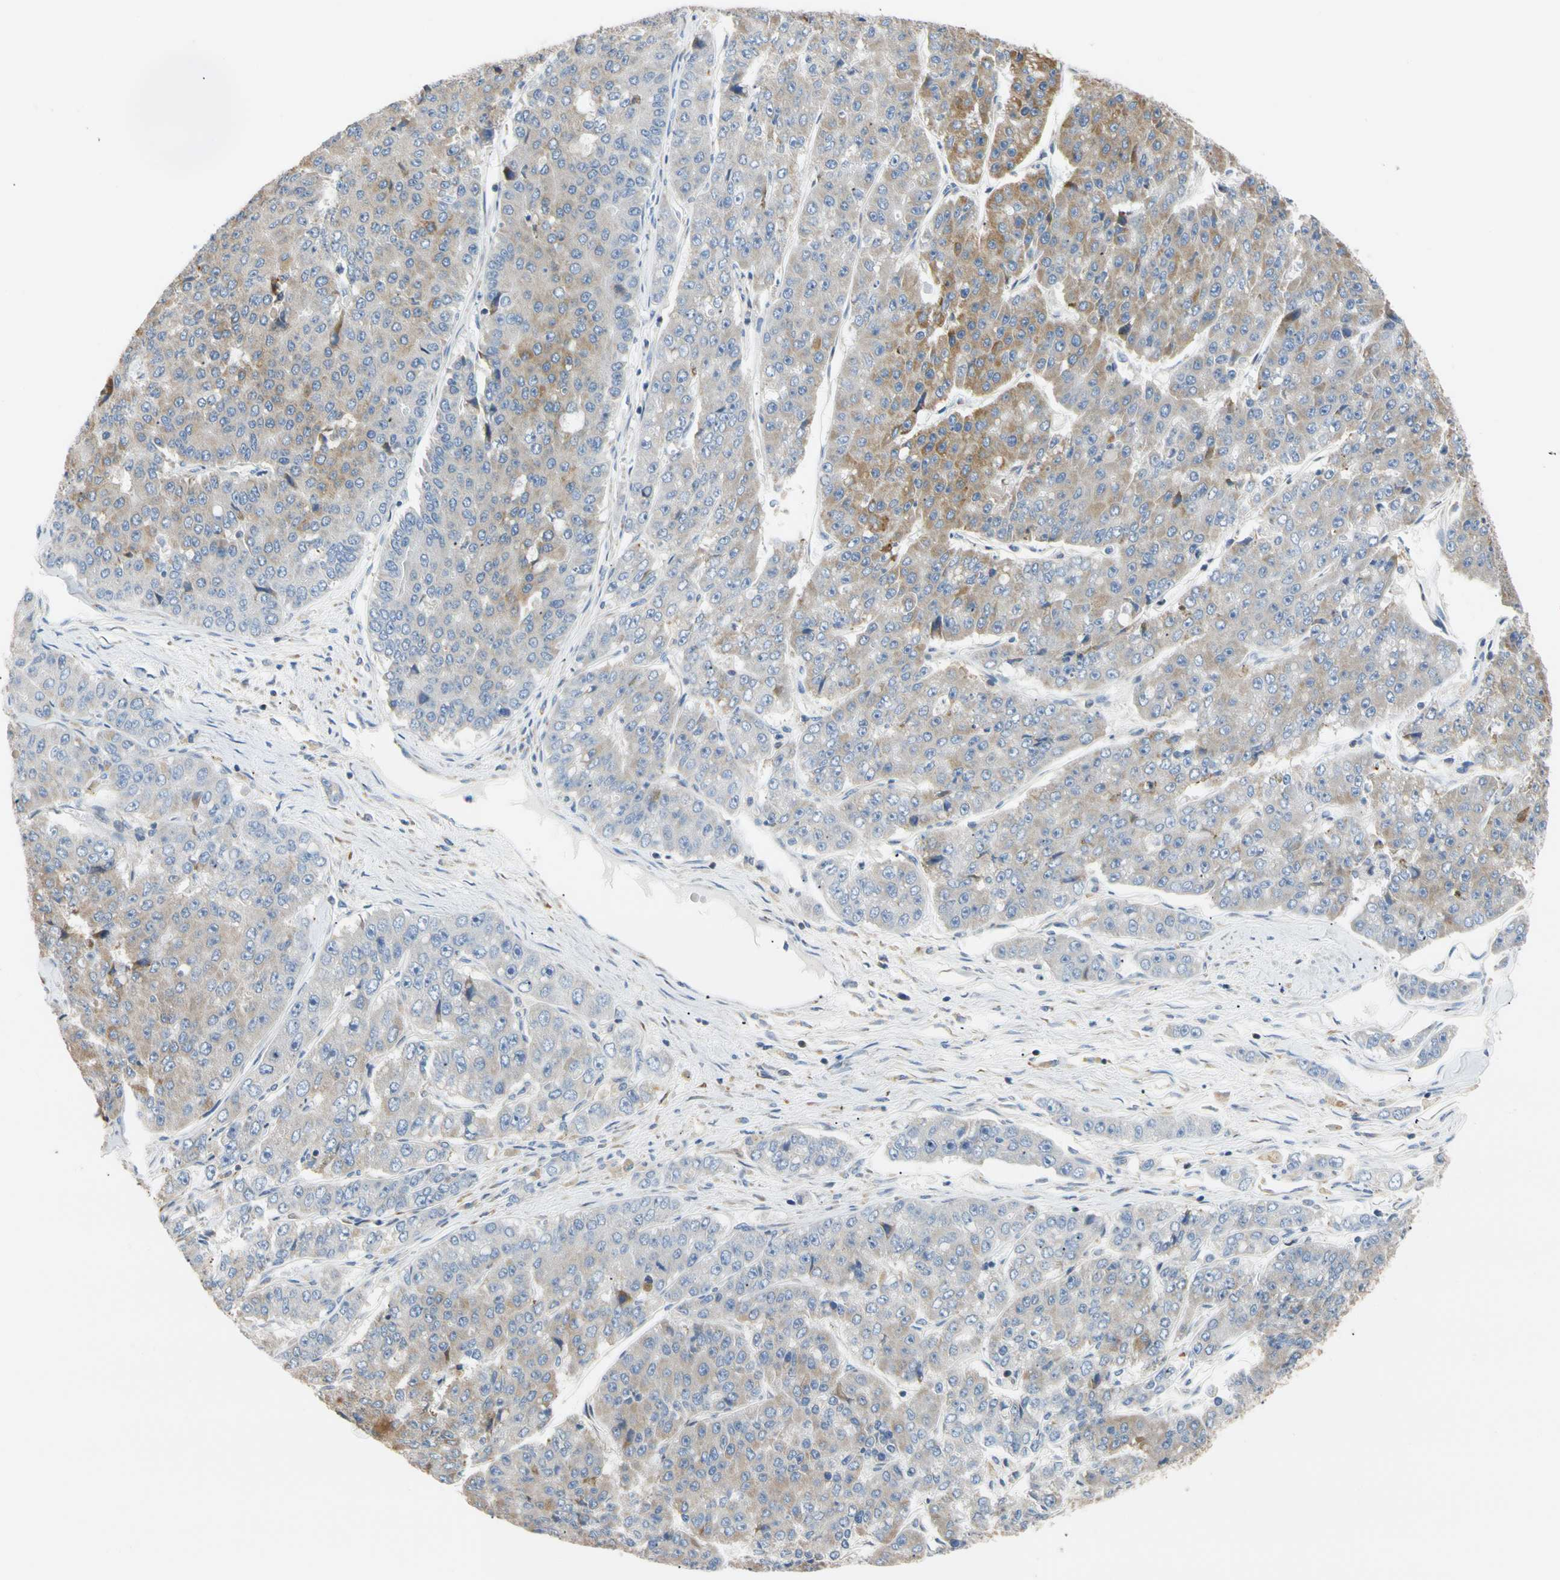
{"staining": {"intensity": "moderate", "quantity": "<25%", "location": "cytoplasmic/membranous"}, "tissue": "pancreatic cancer", "cell_type": "Tumor cells", "image_type": "cancer", "snomed": [{"axis": "morphology", "description": "Adenocarcinoma, NOS"}, {"axis": "topography", "description": "Pancreas"}], "caption": "Moderate cytoplasmic/membranous positivity is present in about <25% of tumor cells in pancreatic cancer (adenocarcinoma). (Brightfield microscopy of DAB IHC at high magnification).", "gene": "PLGRKT", "patient": {"sex": "male", "age": 50}}